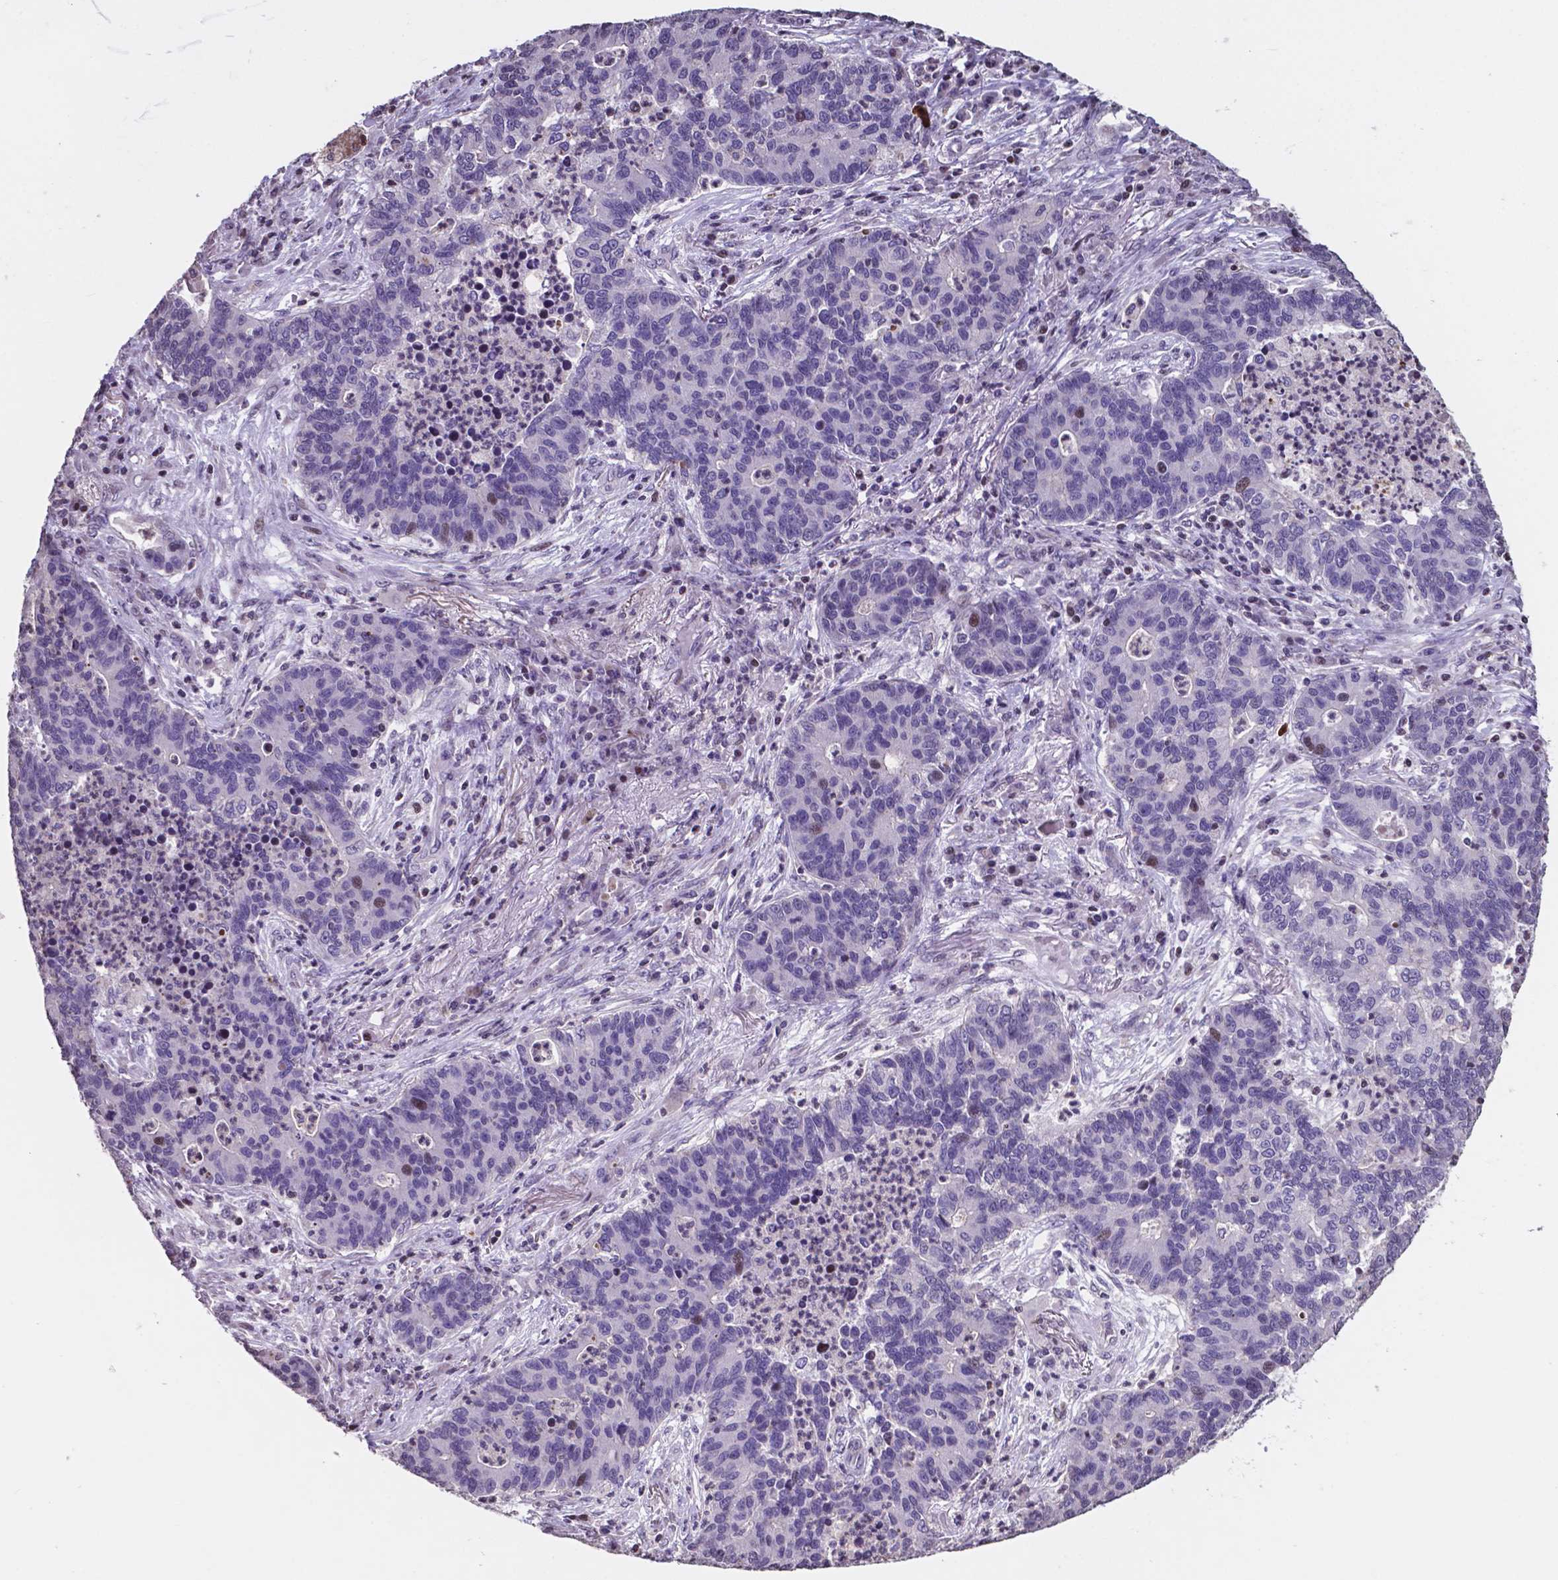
{"staining": {"intensity": "negative", "quantity": "none", "location": "none"}, "tissue": "lung cancer", "cell_type": "Tumor cells", "image_type": "cancer", "snomed": [{"axis": "morphology", "description": "Adenocarcinoma, NOS"}, {"axis": "topography", "description": "Lung"}], "caption": "Photomicrograph shows no significant protein positivity in tumor cells of lung cancer. (Brightfield microscopy of DAB (3,3'-diaminobenzidine) immunohistochemistry (IHC) at high magnification).", "gene": "MLC1", "patient": {"sex": "female", "age": 57}}